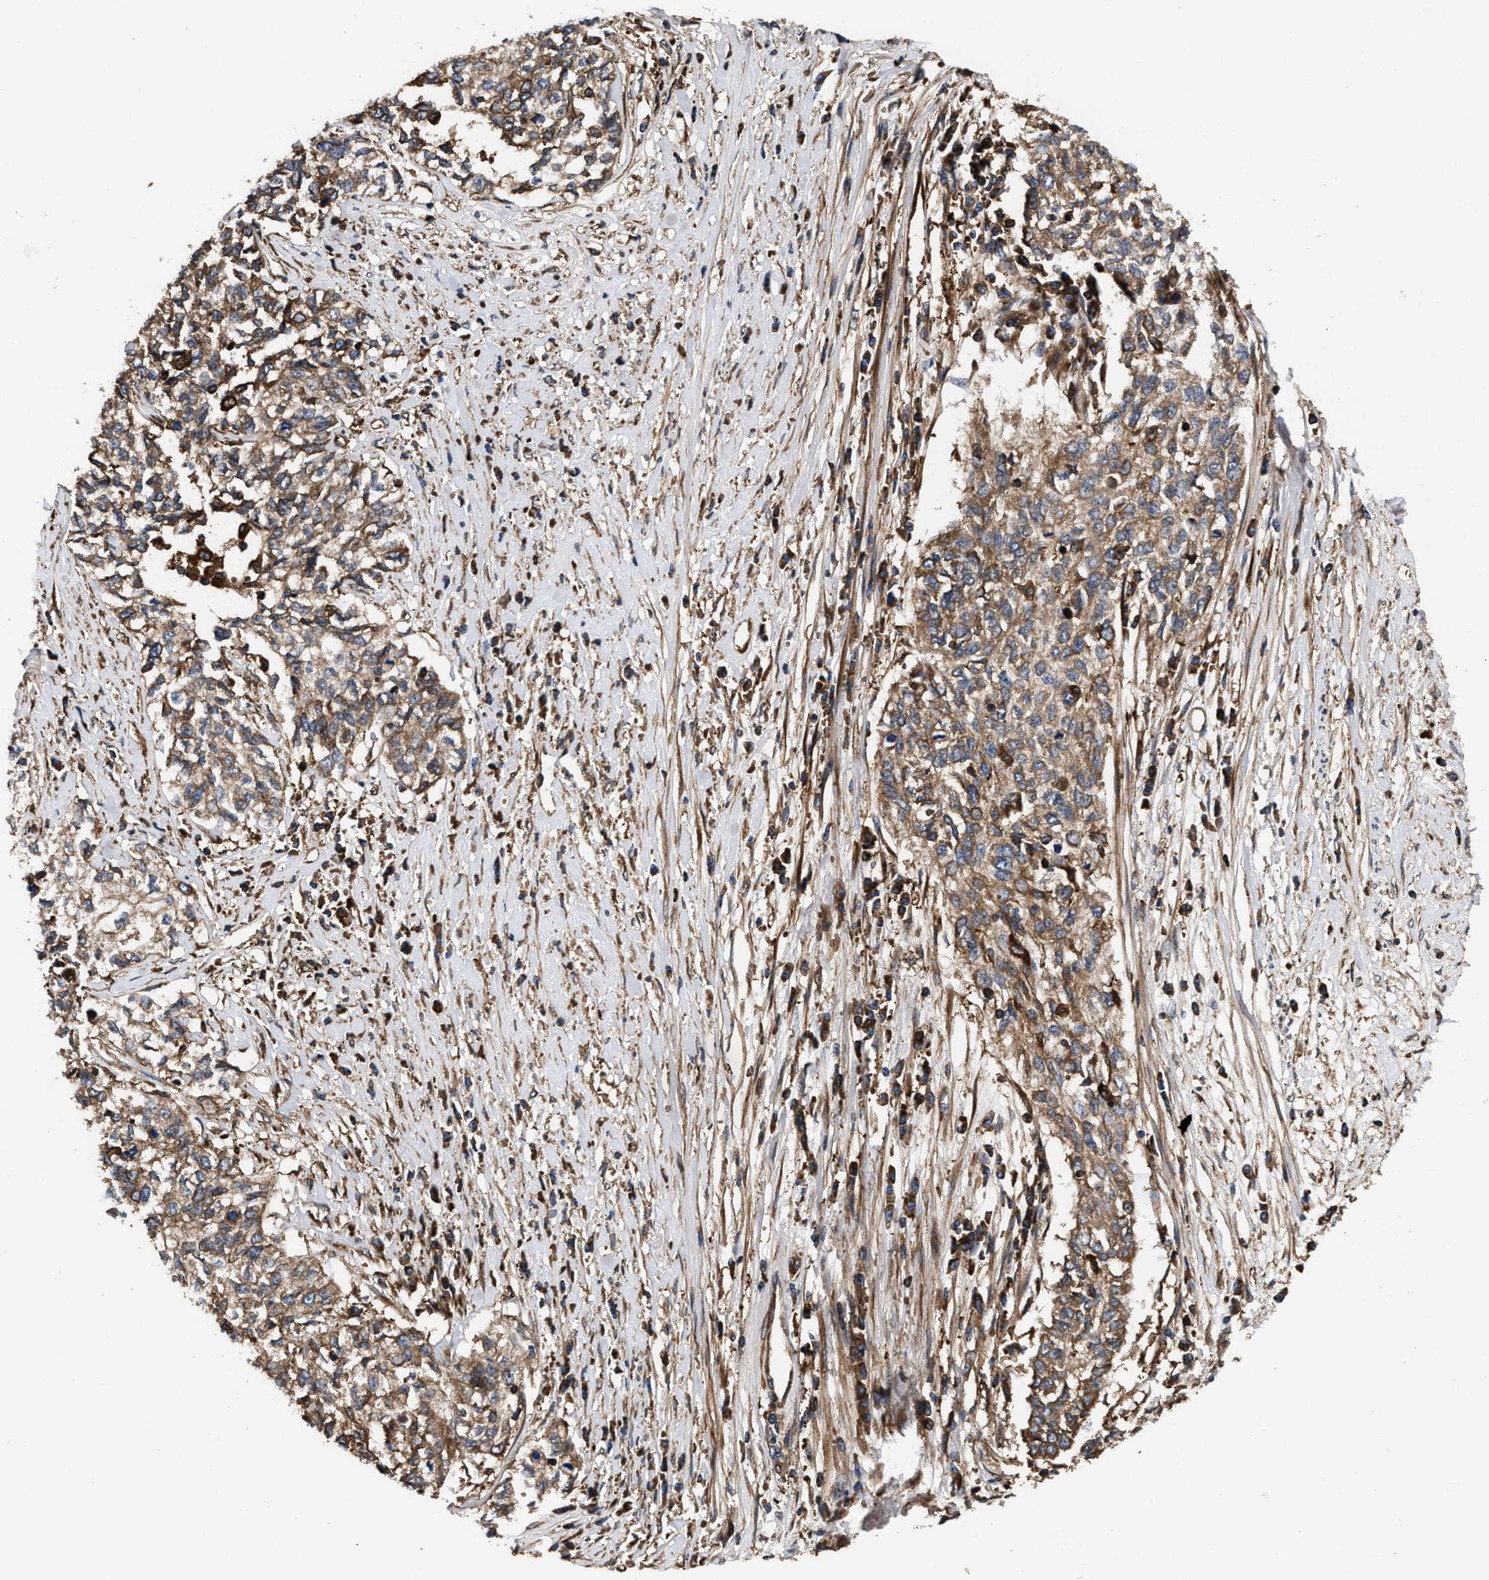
{"staining": {"intensity": "moderate", "quantity": ">75%", "location": "cytoplasmic/membranous"}, "tissue": "cervical cancer", "cell_type": "Tumor cells", "image_type": "cancer", "snomed": [{"axis": "morphology", "description": "Squamous cell carcinoma, NOS"}, {"axis": "topography", "description": "Cervix"}], "caption": "Squamous cell carcinoma (cervical) was stained to show a protein in brown. There is medium levels of moderate cytoplasmic/membranous staining in about >75% of tumor cells.", "gene": "KYAT1", "patient": {"sex": "female", "age": 57}}